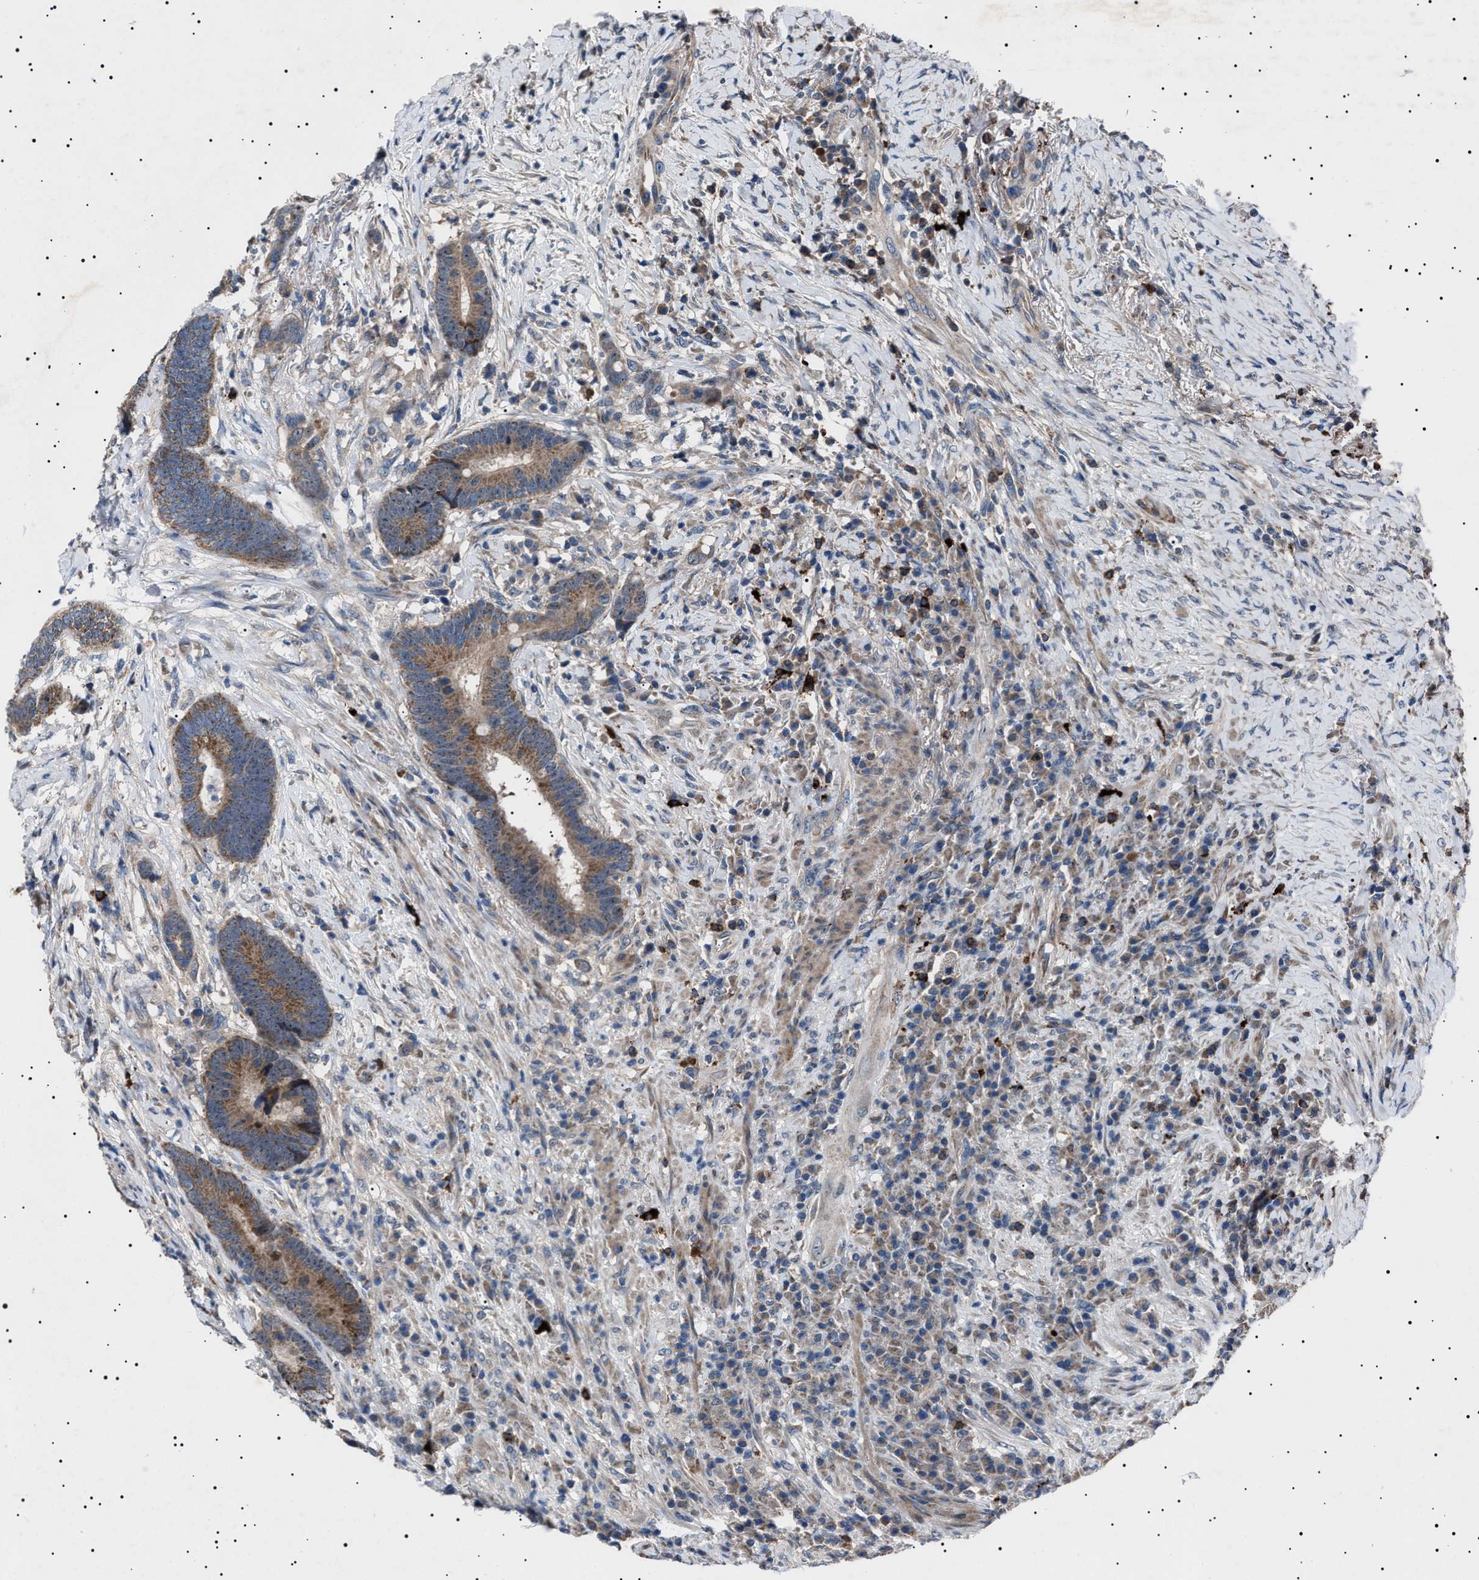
{"staining": {"intensity": "moderate", "quantity": ">75%", "location": "cytoplasmic/membranous"}, "tissue": "colorectal cancer", "cell_type": "Tumor cells", "image_type": "cancer", "snomed": [{"axis": "morphology", "description": "Adenocarcinoma, NOS"}, {"axis": "topography", "description": "Rectum"}], "caption": "Colorectal cancer stained for a protein (brown) displays moderate cytoplasmic/membranous positive positivity in approximately >75% of tumor cells.", "gene": "PTRH1", "patient": {"sex": "female", "age": 89}}